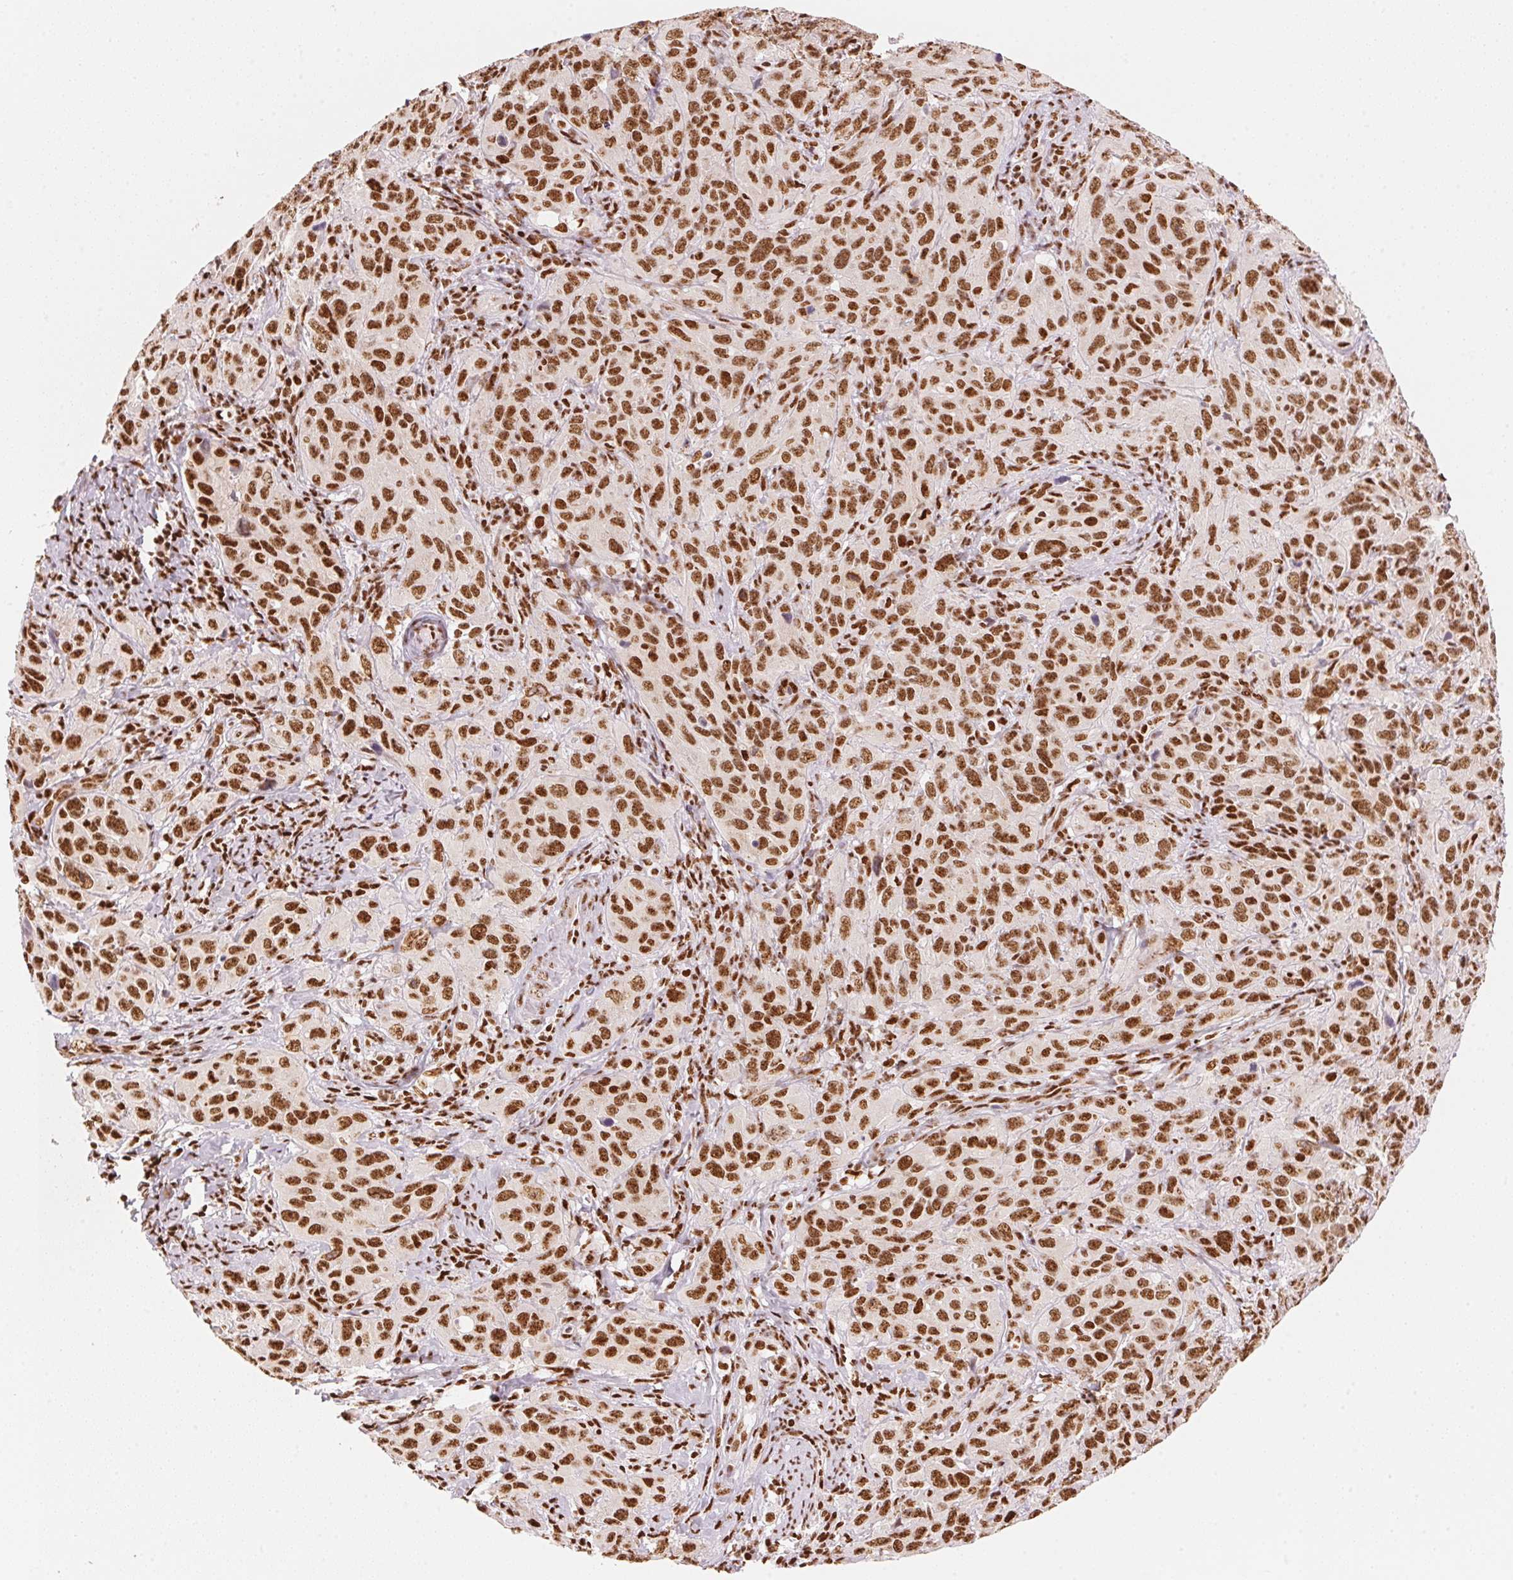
{"staining": {"intensity": "strong", "quantity": ">75%", "location": "nuclear"}, "tissue": "cervical cancer", "cell_type": "Tumor cells", "image_type": "cancer", "snomed": [{"axis": "morphology", "description": "Normal tissue, NOS"}, {"axis": "morphology", "description": "Squamous cell carcinoma, NOS"}, {"axis": "topography", "description": "Cervix"}], "caption": "An image showing strong nuclear staining in about >75% of tumor cells in squamous cell carcinoma (cervical), as visualized by brown immunohistochemical staining.", "gene": "NXF1", "patient": {"sex": "female", "age": 51}}